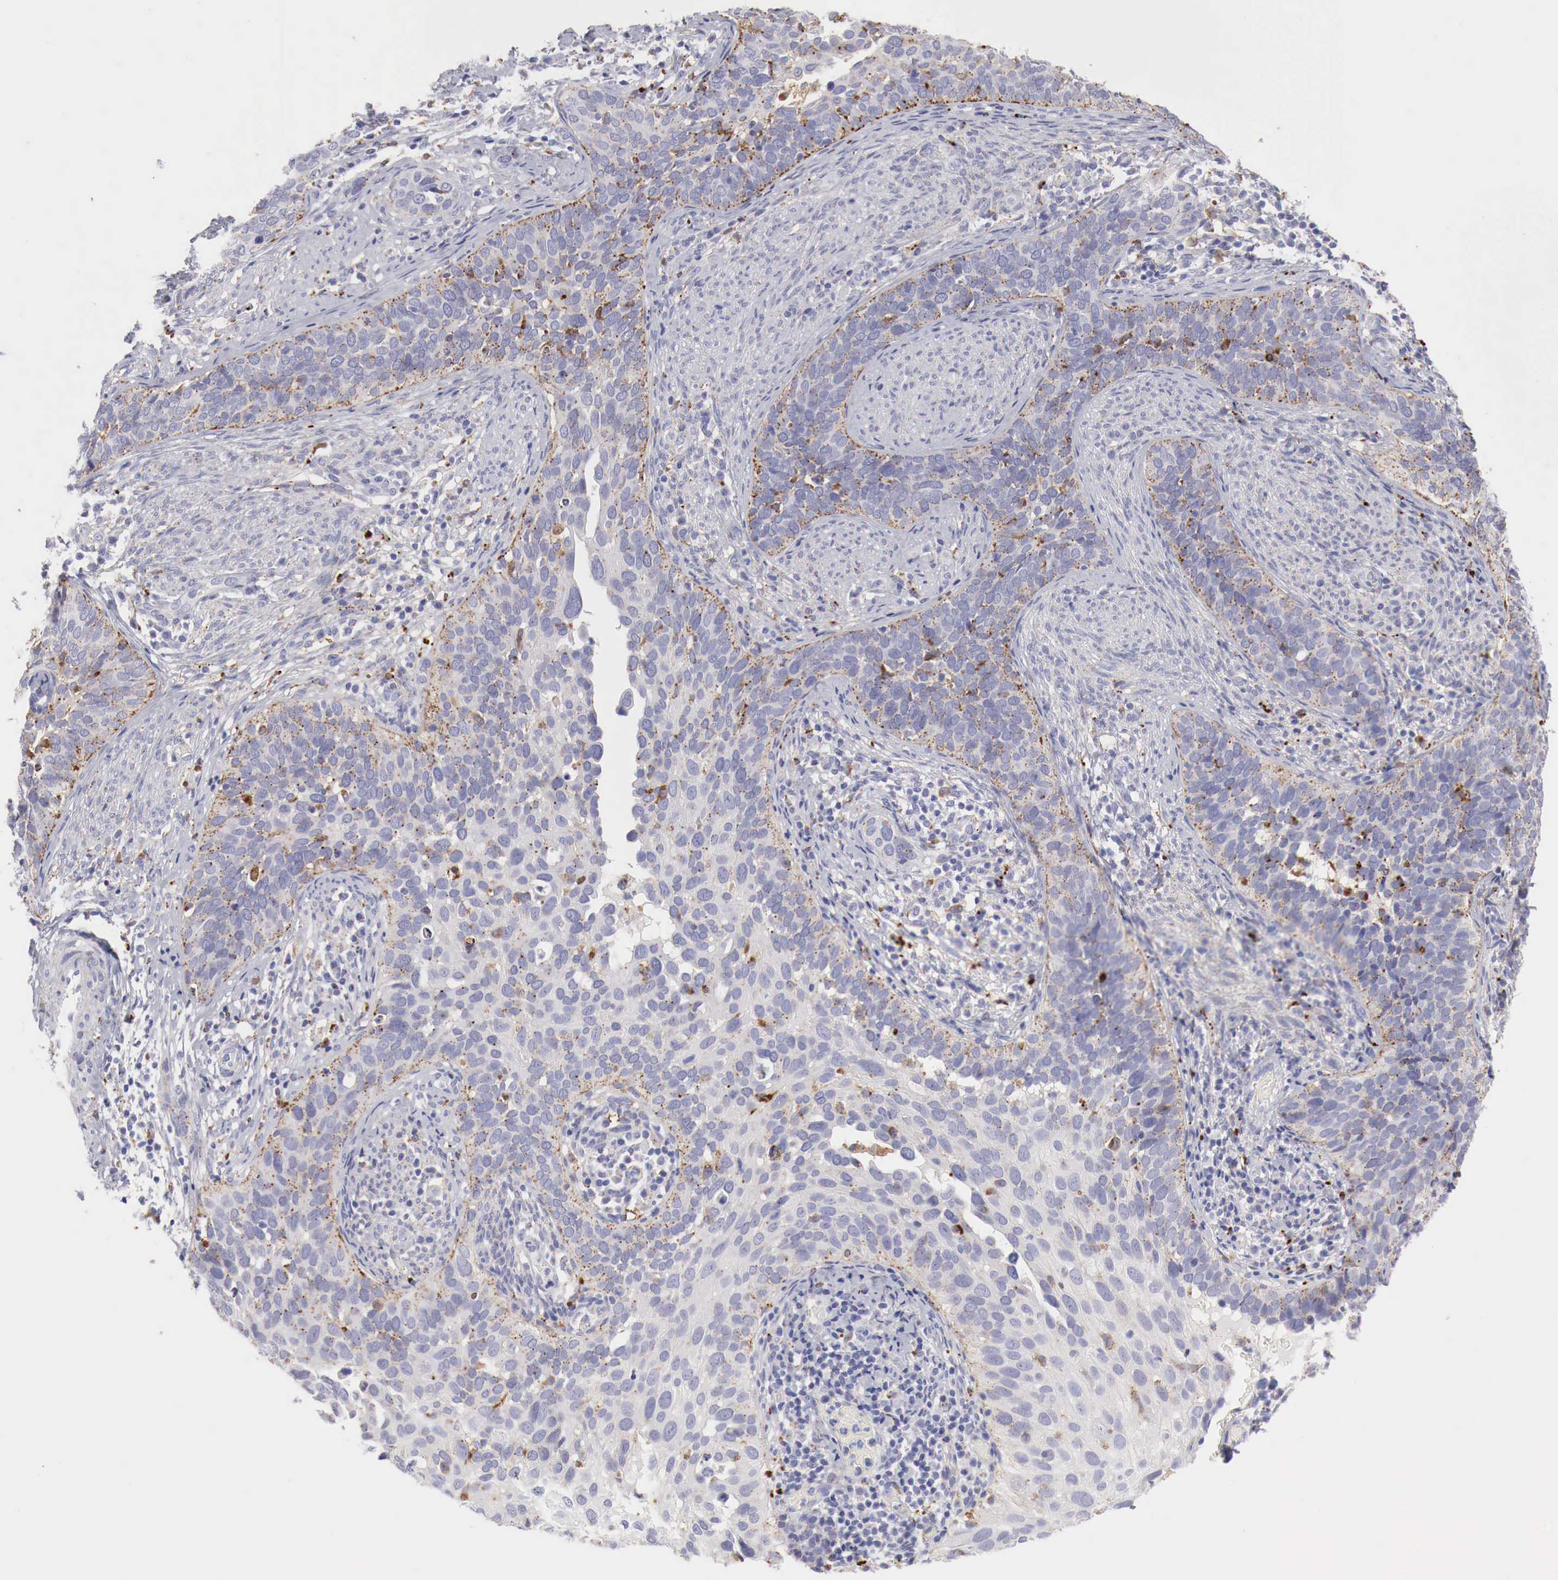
{"staining": {"intensity": "strong", "quantity": "25%-75%", "location": "cytoplasmic/membranous"}, "tissue": "cervical cancer", "cell_type": "Tumor cells", "image_type": "cancer", "snomed": [{"axis": "morphology", "description": "Squamous cell carcinoma, NOS"}, {"axis": "topography", "description": "Cervix"}], "caption": "Cervical squamous cell carcinoma stained with a brown dye exhibits strong cytoplasmic/membranous positive expression in approximately 25%-75% of tumor cells.", "gene": "GLA", "patient": {"sex": "female", "age": 31}}